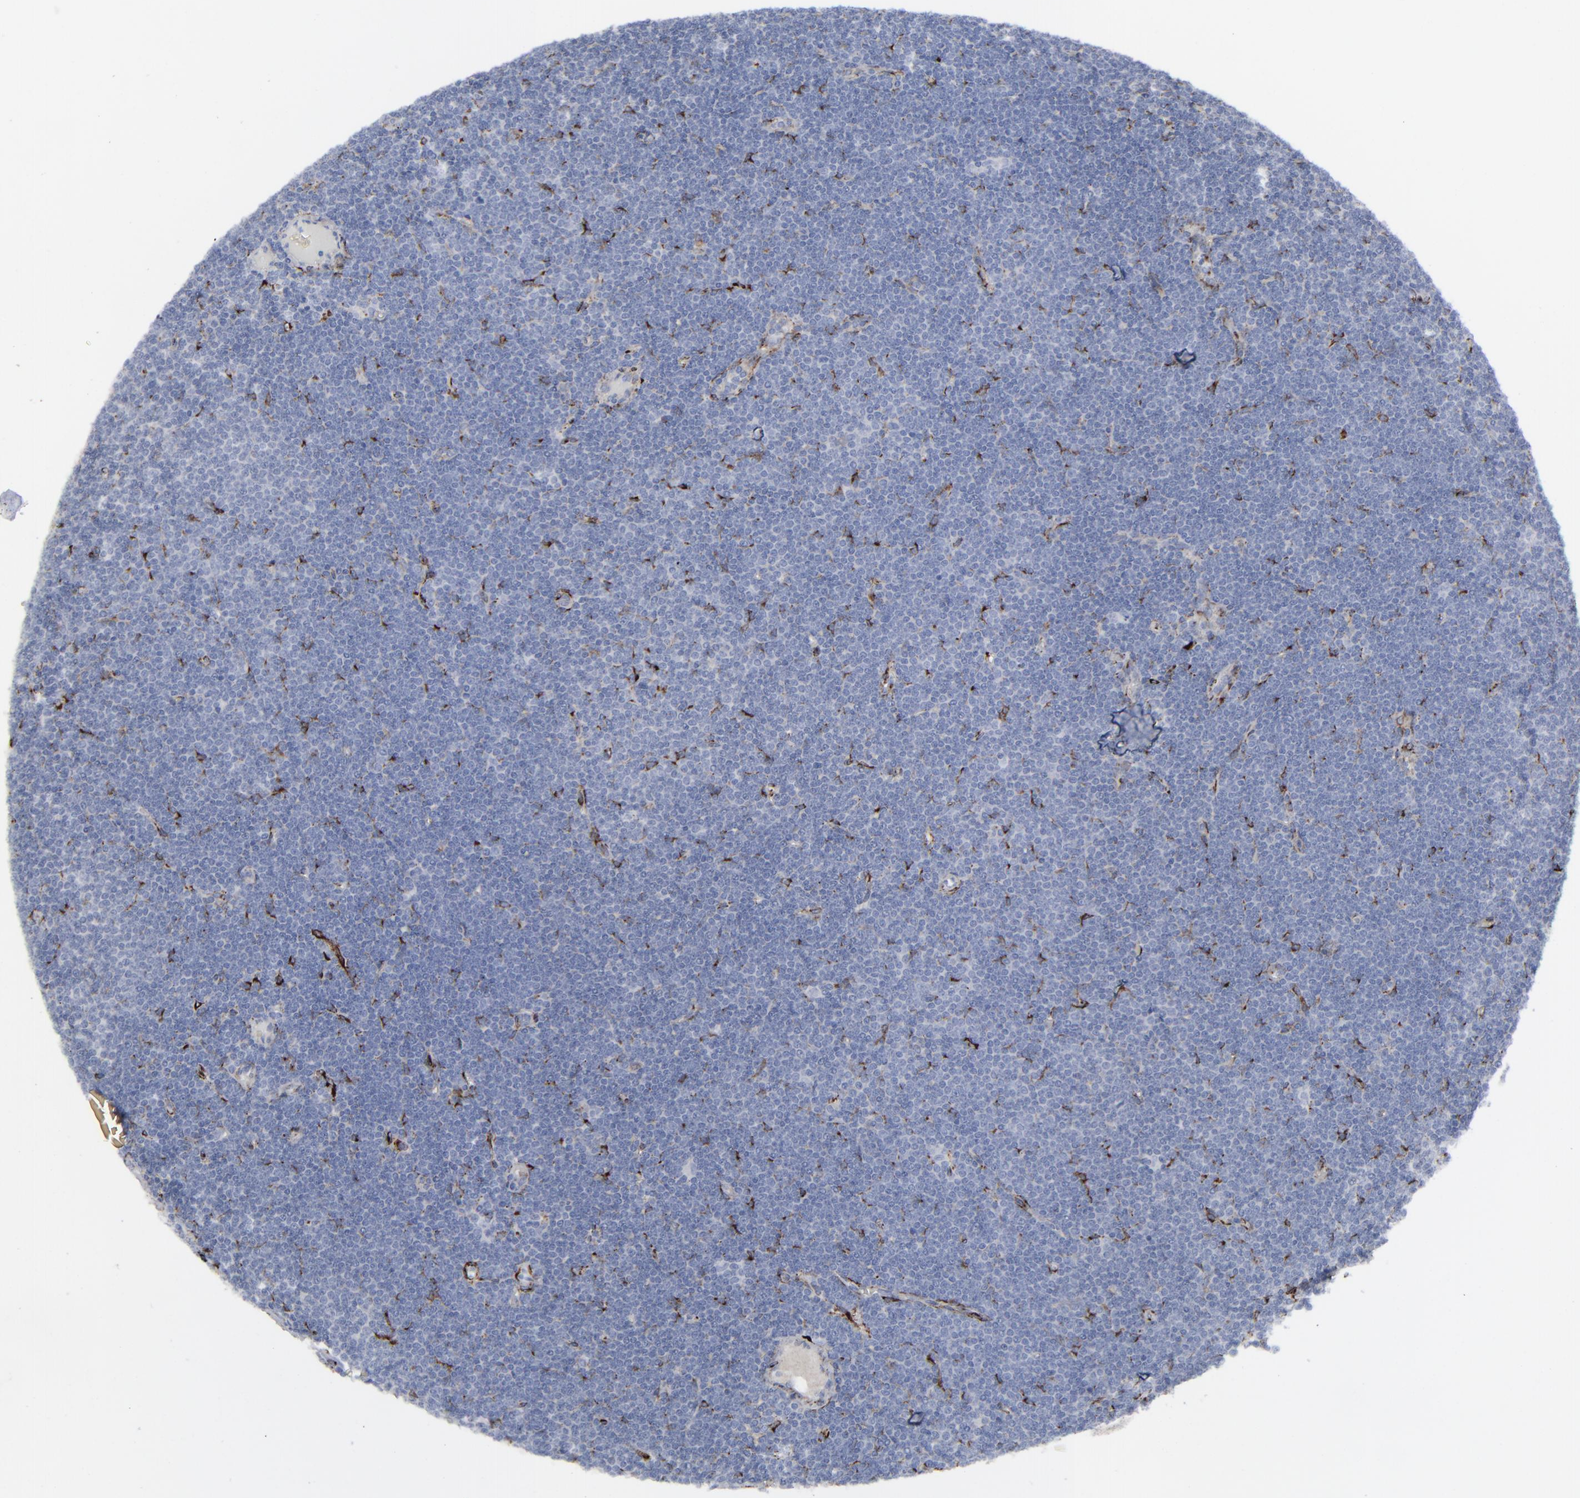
{"staining": {"intensity": "negative", "quantity": "none", "location": "none"}, "tissue": "lymphoma", "cell_type": "Tumor cells", "image_type": "cancer", "snomed": [{"axis": "morphology", "description": "Malignant lymphoma, non-Hodgkin's type, Low grade"}, {"axis": "topography", "description": "Lymph node"}], "caption": "DAB immunohistochemical staining of human lymphoma exhibits no significant expression in tumor cells.", "gene": "SPARC", "patient": {"sex": "female", "age": 73}}